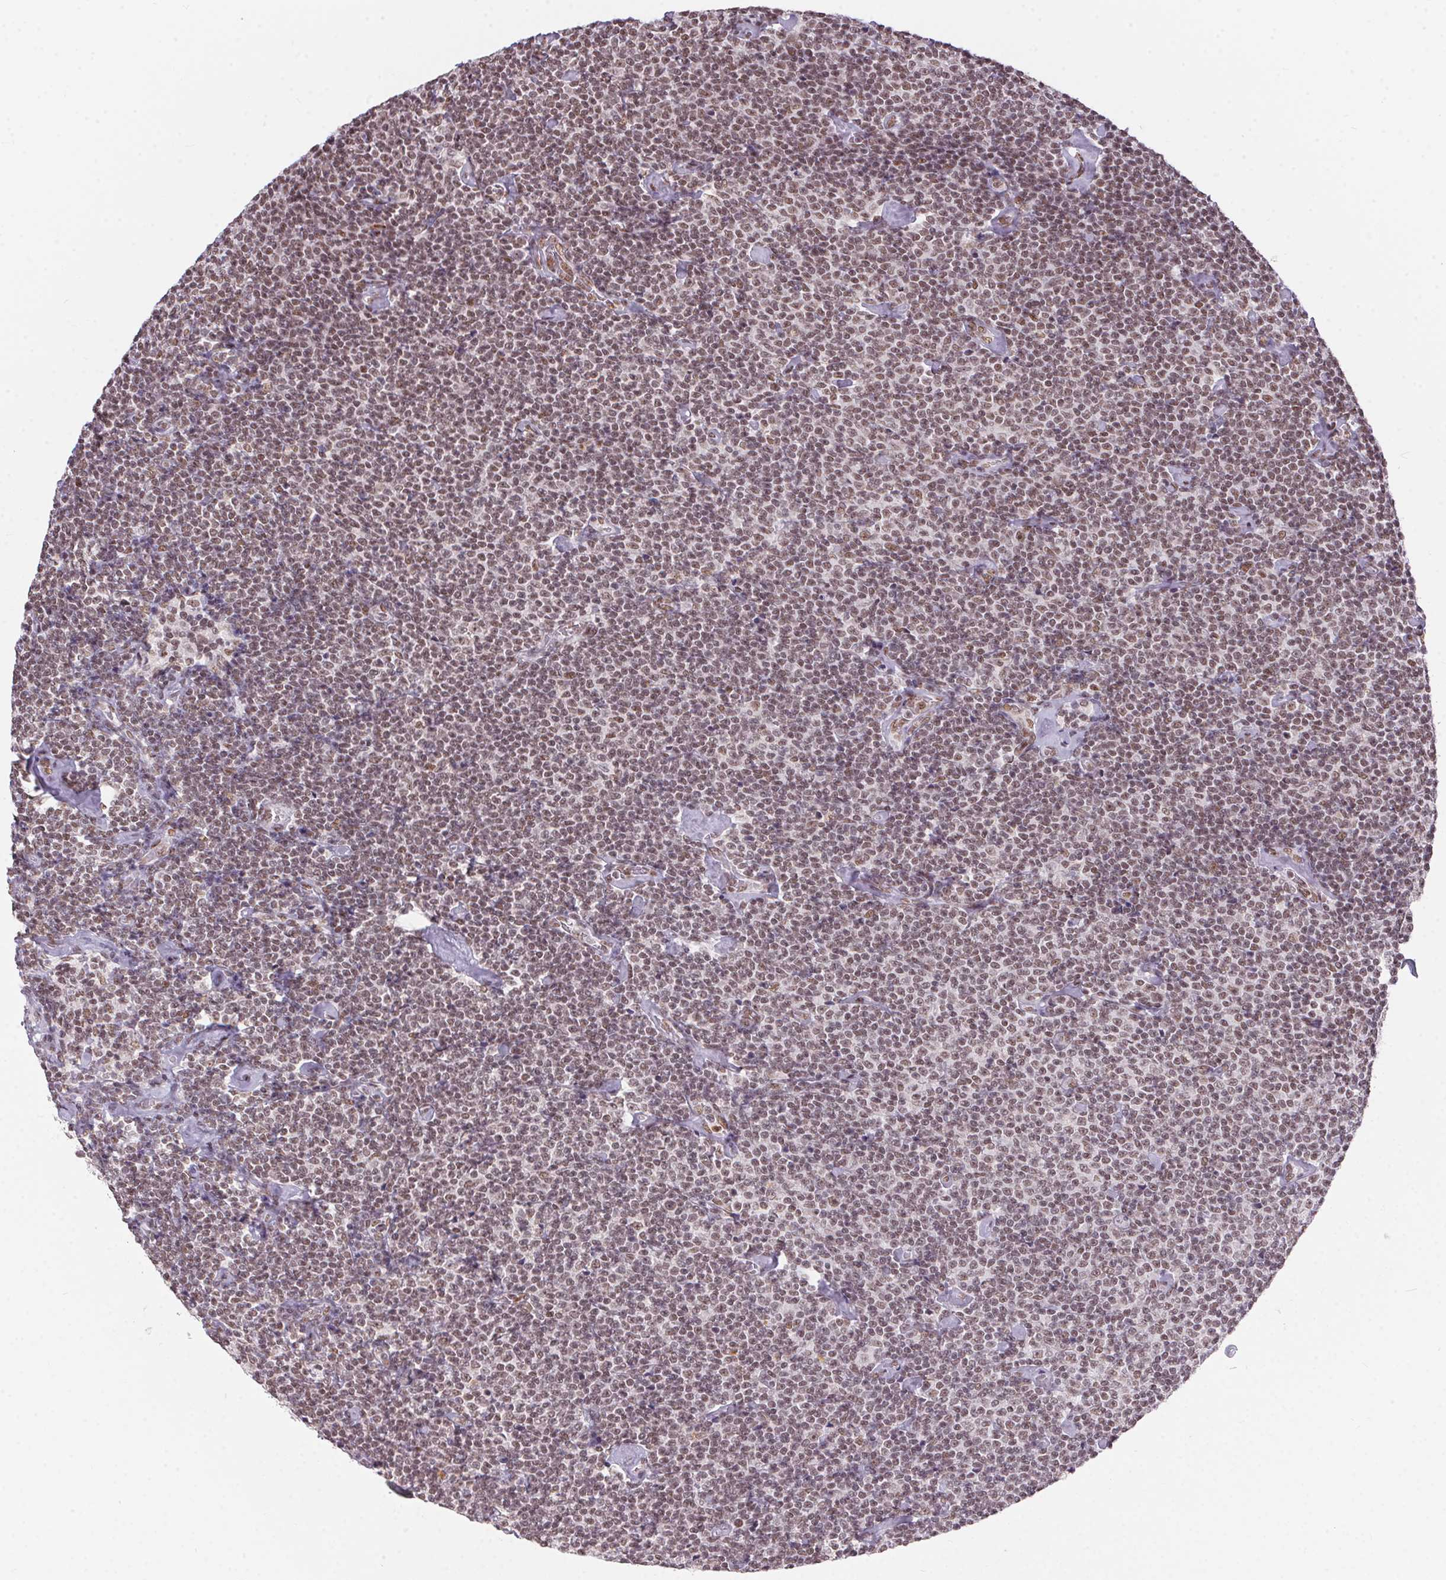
{"staining": {"intensity": "moderate", "quantity": ">75%", "location": "nuclear"}, "tissue": "lymphoma", "cell_type": "Tumor cells", "image_type": "cancer", "snomed": [{"axis": "morphology", "description": "Malignant lymphoma, non-Hodgkin's type, Low grade"}, {"axis": "topography", "description": "Lymph node"}], "caption": "Immunohistochemistry (IHC) staining of malignant lymphoma, non-Hodgkin's type (low-grade), which shows medium levels of moderate nuclear staining in about >75% of tumor cells indicating moderate nuclear protein expression. The staining was performed using DAB (brown) for protein detection and nuclei were counterstained in hematoxylin (blue).", "gene": "NFE2L1", "patient": {"sex": "male", "age": 81}}